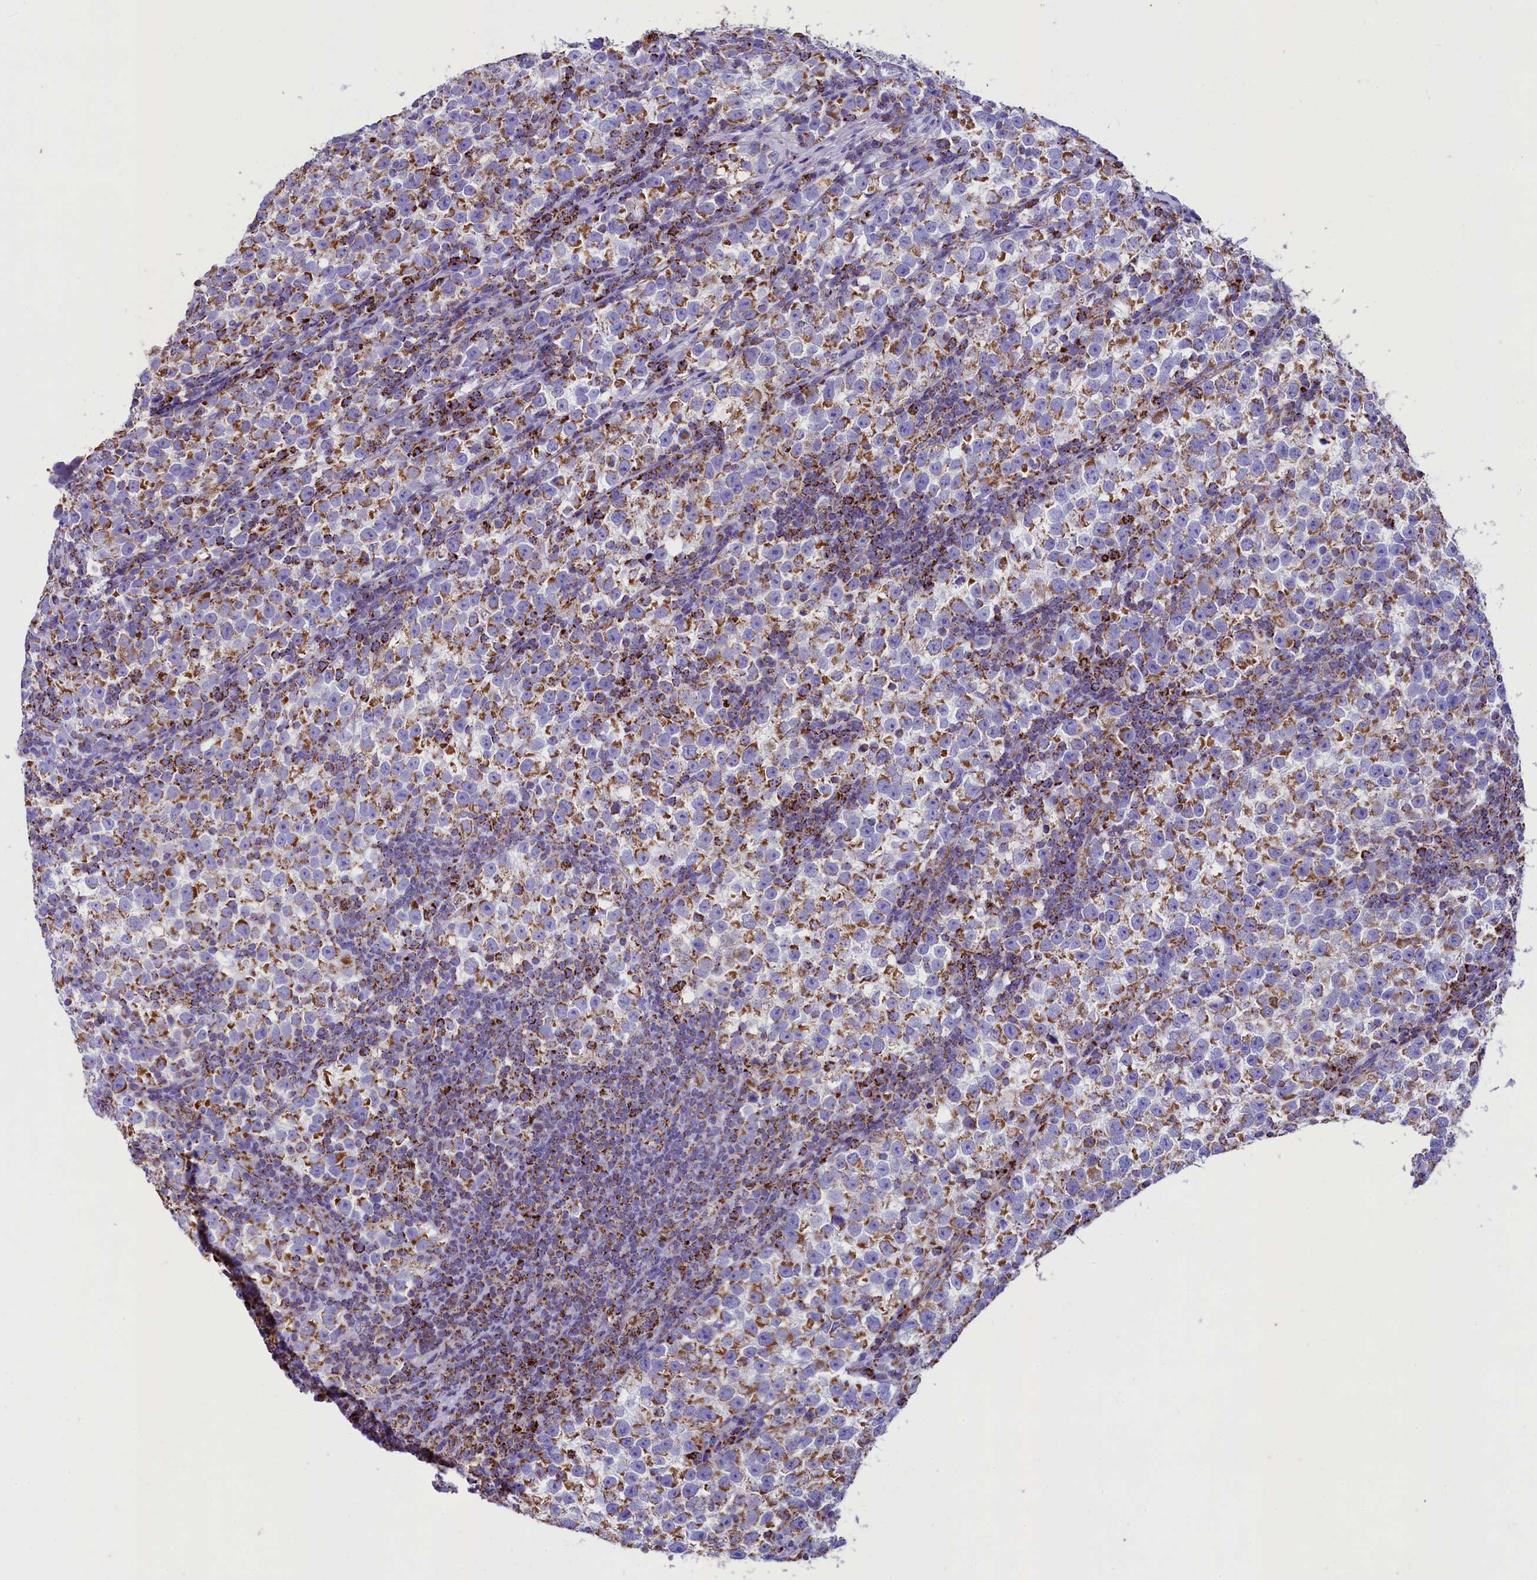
{"staining": {"intensity": "moderate", "quantity": "25%-75%", "location": "cytoplasmic/membranous"}, "tissue": "testis cancer", "cell_type": "Tumor cells", "image_type": "cancer", "snomed": [{"axis": "morphology", "description": "Normal tissue, NOS"}, {"axis": "morphology", "description": "Seminoma, NOS"}, {"axis": "topography", "description": "Testis"}], "caption": "Testis cancer (seminoma) tissue shows moderate cytoplasmic/membranous positivity in approximately 25%-75% of tumor cells", "gene": "IDH3A", "patient": {"sex": "male", "age": 43}}